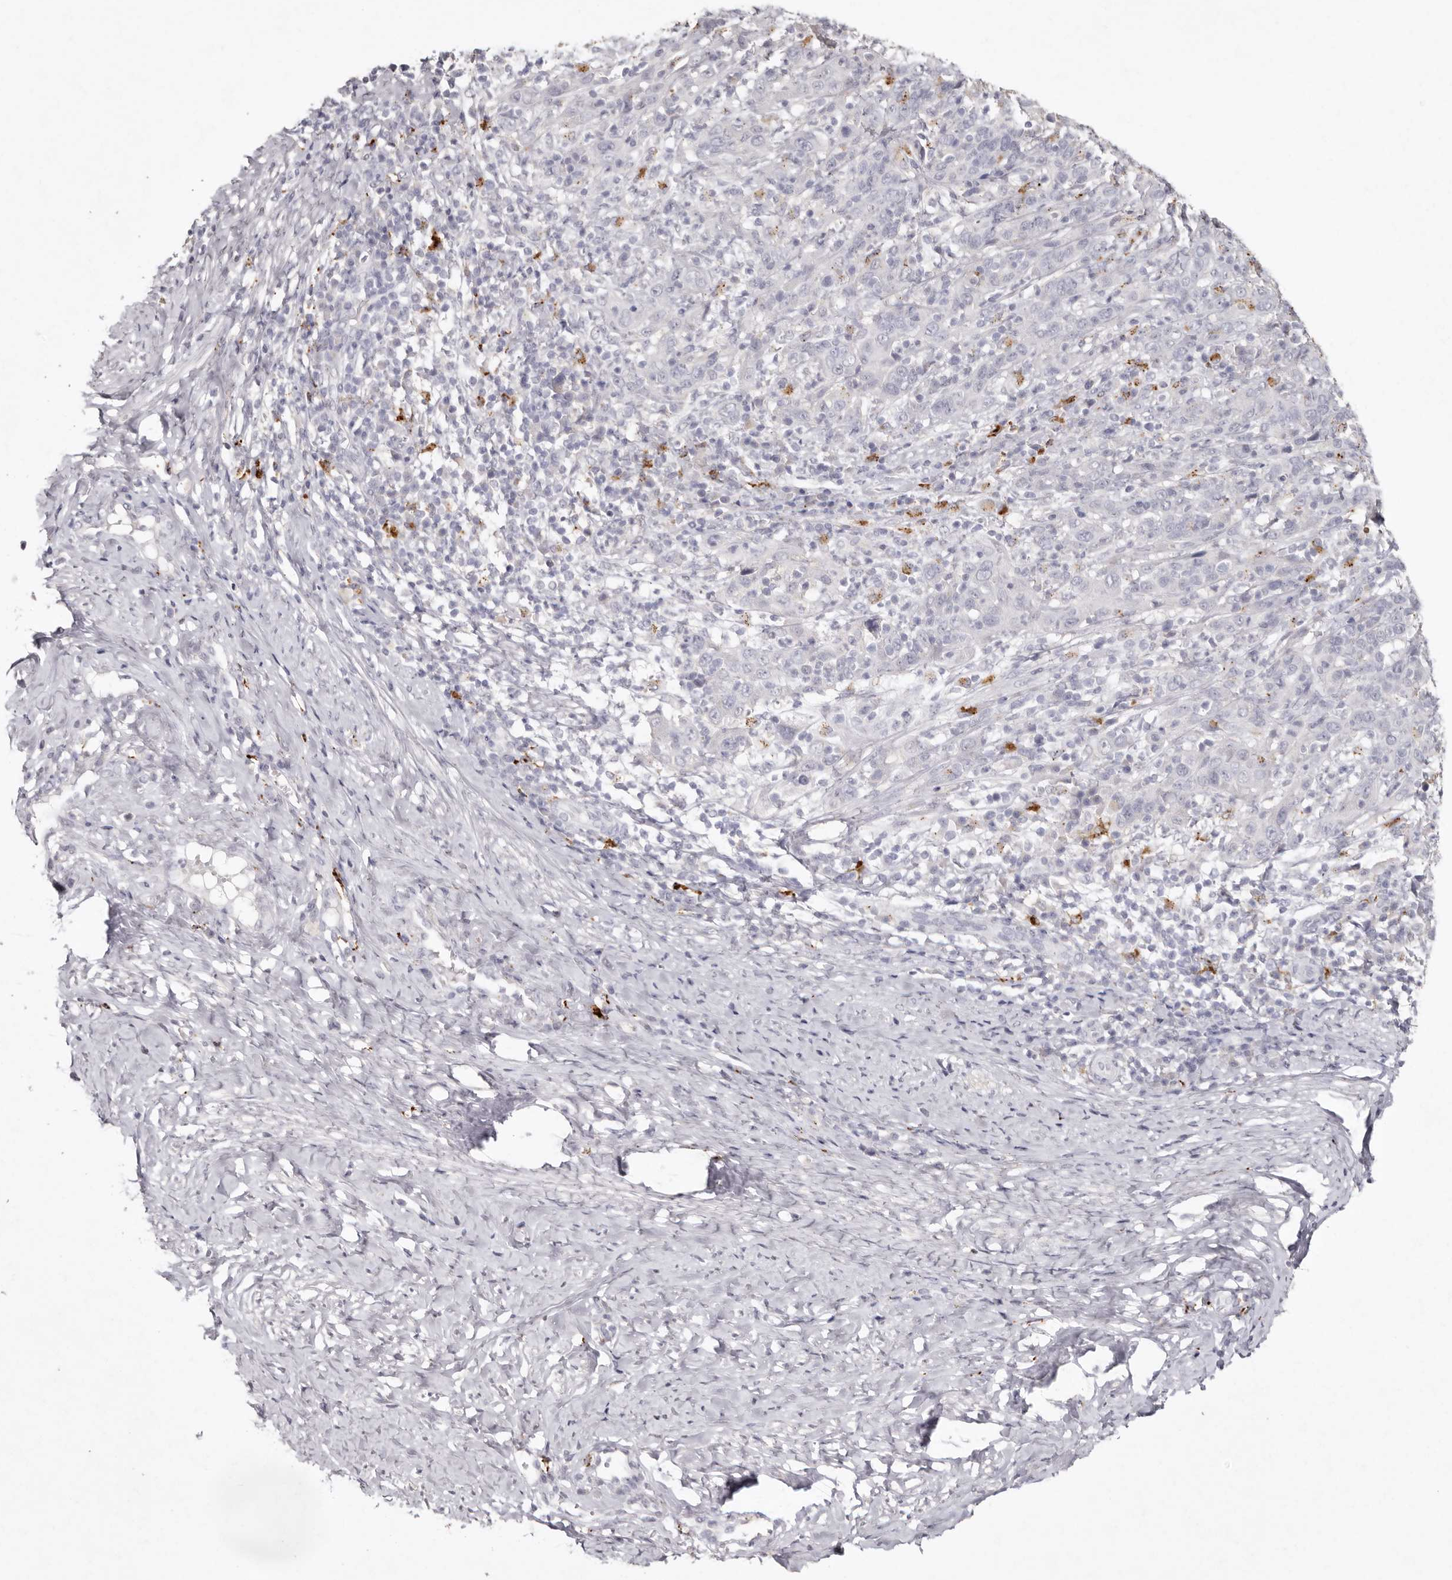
{"staining": {"intensity": "negative", "quantity": "none", "location": "none"}, "tissue": "cervical cancer", "cell_type": "Tumor cells", "image_type": "cancer", "snomed": [{"axis": "morphology", "description": "Squamous cell carcinoma, NOS"}, {"axis": "topography", "description": "Cervix"}], "caption": "DAB (3,3'-diaminobenzidine) immunohistochemical staining of cervical squamous cell carcinoma exhibits no significant staining in tumor cells.", "gene": "FAM185A", "patient": {"sex": "female", "age": 46}}